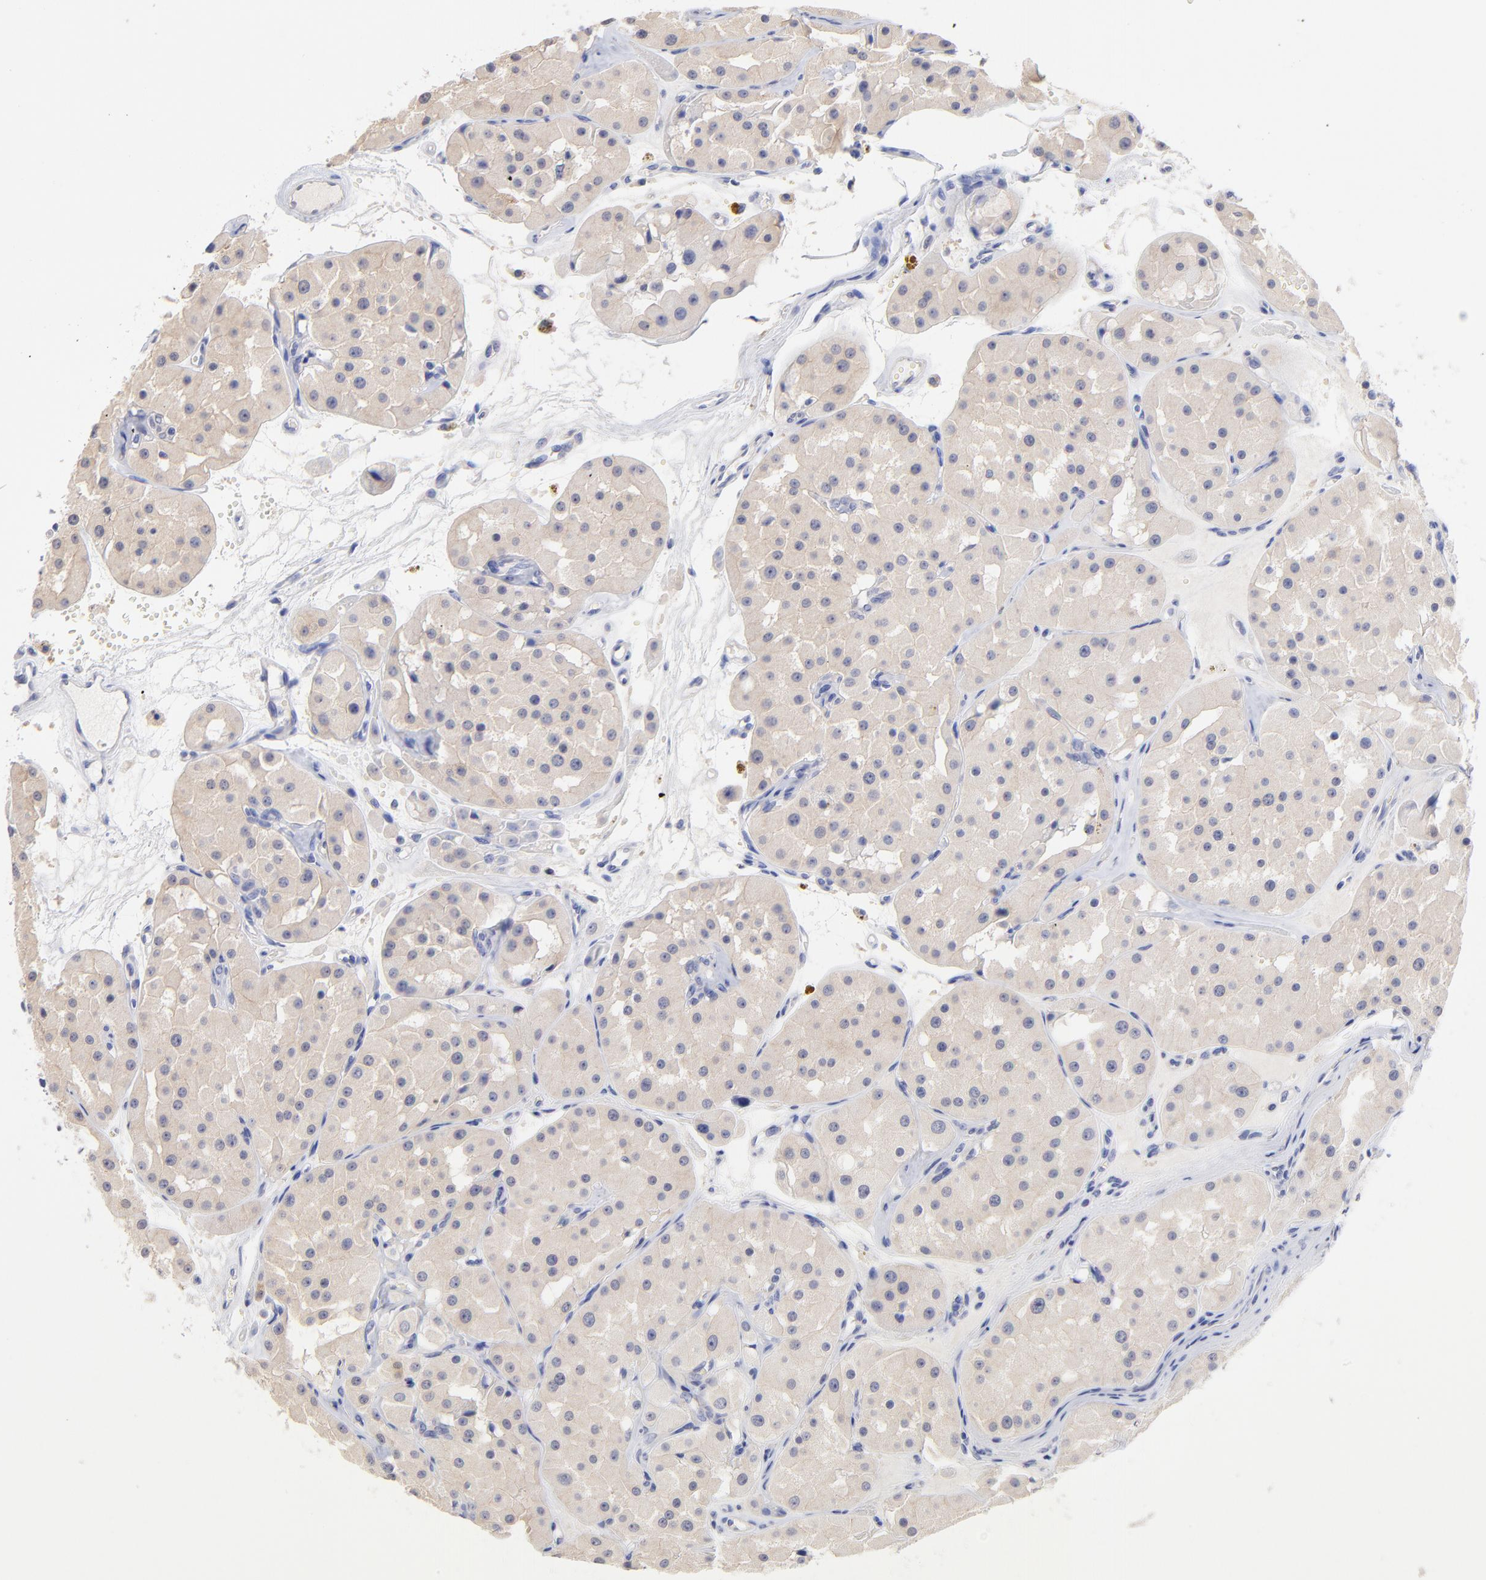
{"staining": {"intensity": "weak", "quantity": ">75%", "location": "cytoplasmic/membranous"}, "tissue": "renal cancer", "cell_type": "Tumor cells", "image_type": "cancer", "snomed": [{"axis": "morphology", "description": "Adenocarcinoma, uncertain malignant potential"}, {"axis": "topography", "description": "Kidney"}], "caption": "This histopathology image displays IHC staining of adenocarcinoma,  uncertain malignant potential (renal), with low weak cytoplasmic/membranous expression in approximately >75% of tumor cells.", "gene": "CFAP57", "patient": {"sex": "male", "age": 63}}